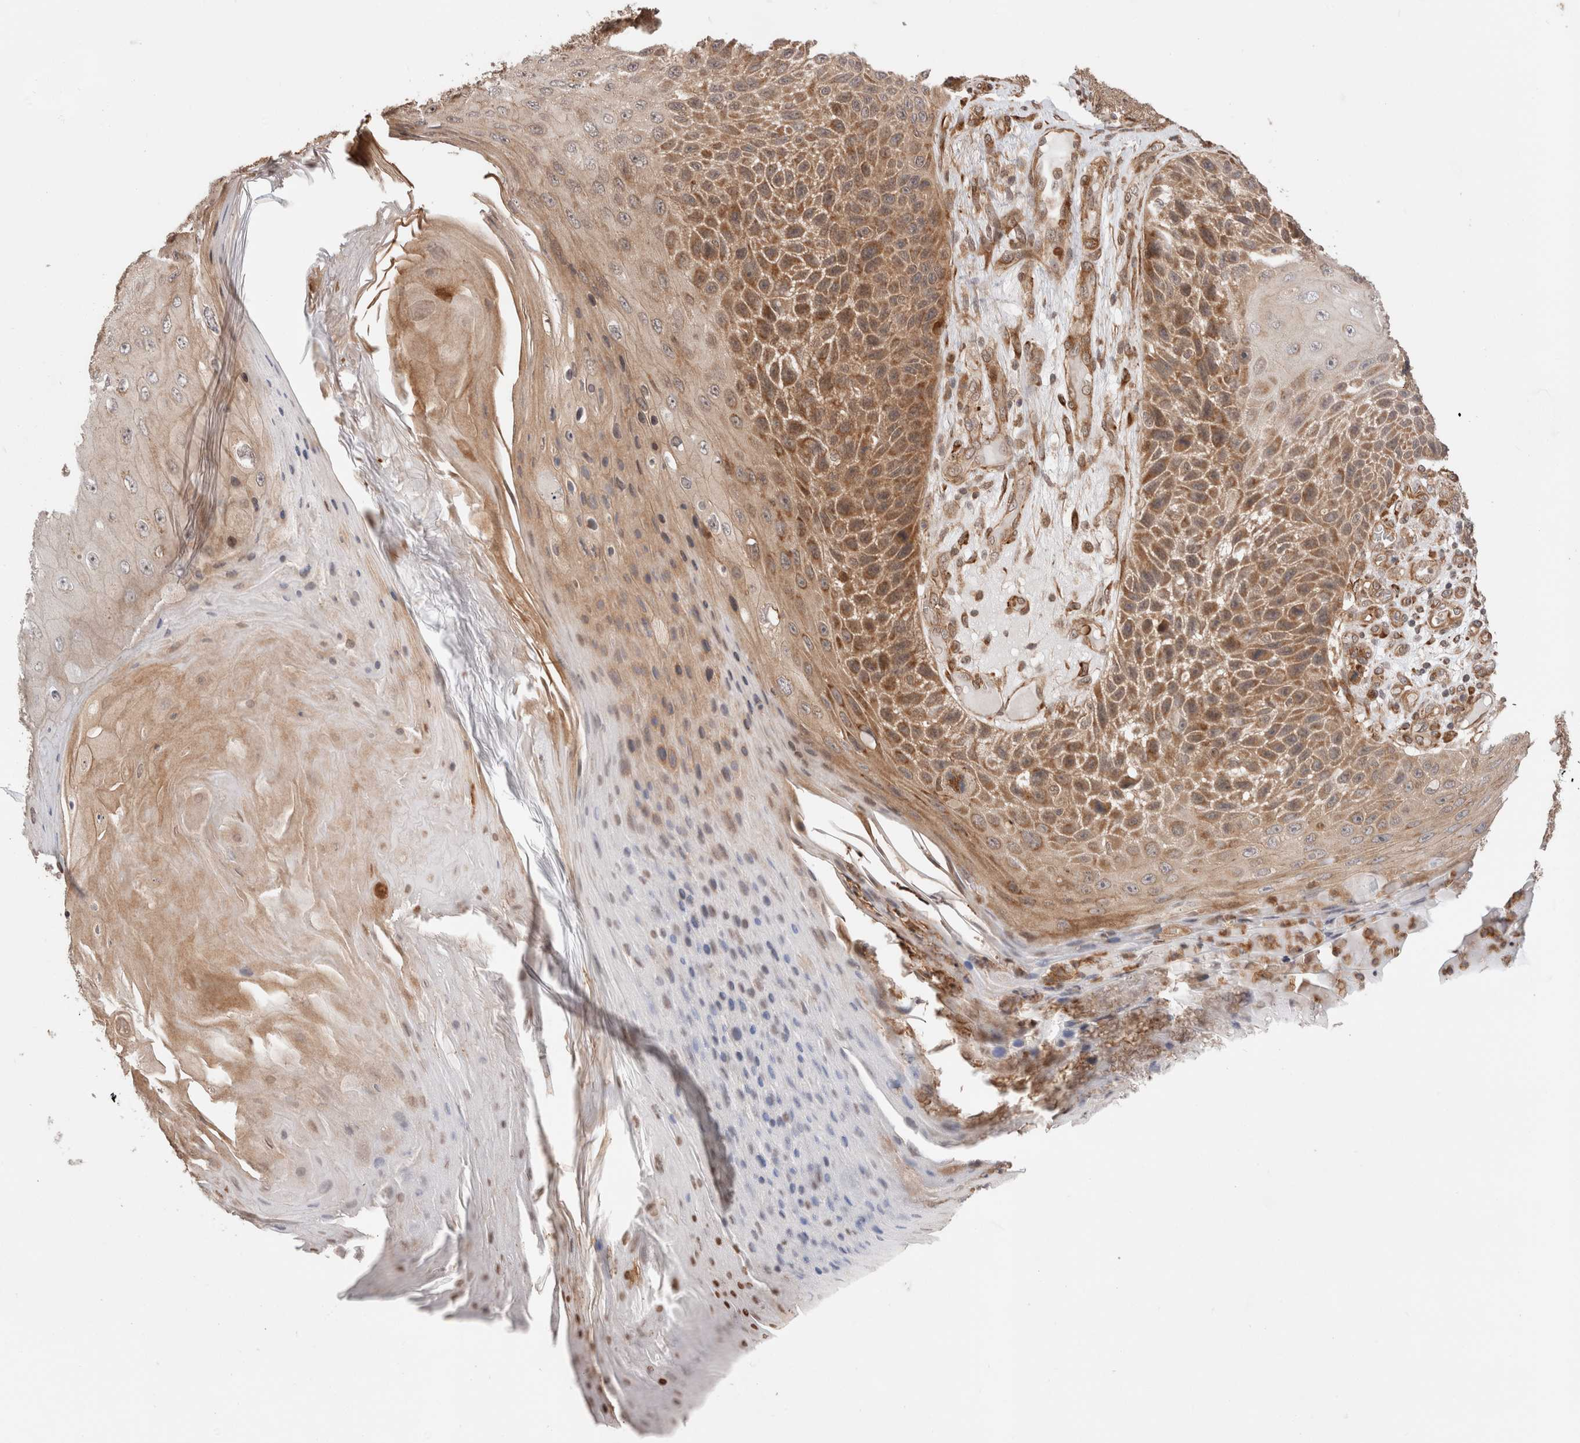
{"staining": {"intensity": "moderate", "quantity": ">75%", "location": "cytoplasmic/membranous"}, "tissue": "skin cancer", "cell_type": "Tumor cells", "image_type": "cancer", "snomed": [{"axis": "morphology", "description": "Squamous cell carcinoma, NOS"}, {"axis": "topography", "description": "Skin"}], "caption": "Moderate cytoplasmic/membranous staining for a protein is present in approximately >75% of tumor cells of squamous cell carcinoma (skin) using immunohistochemistry (IHC).", "gene": "ZNF649", "patient": {"sex": "female", "age": 88}}